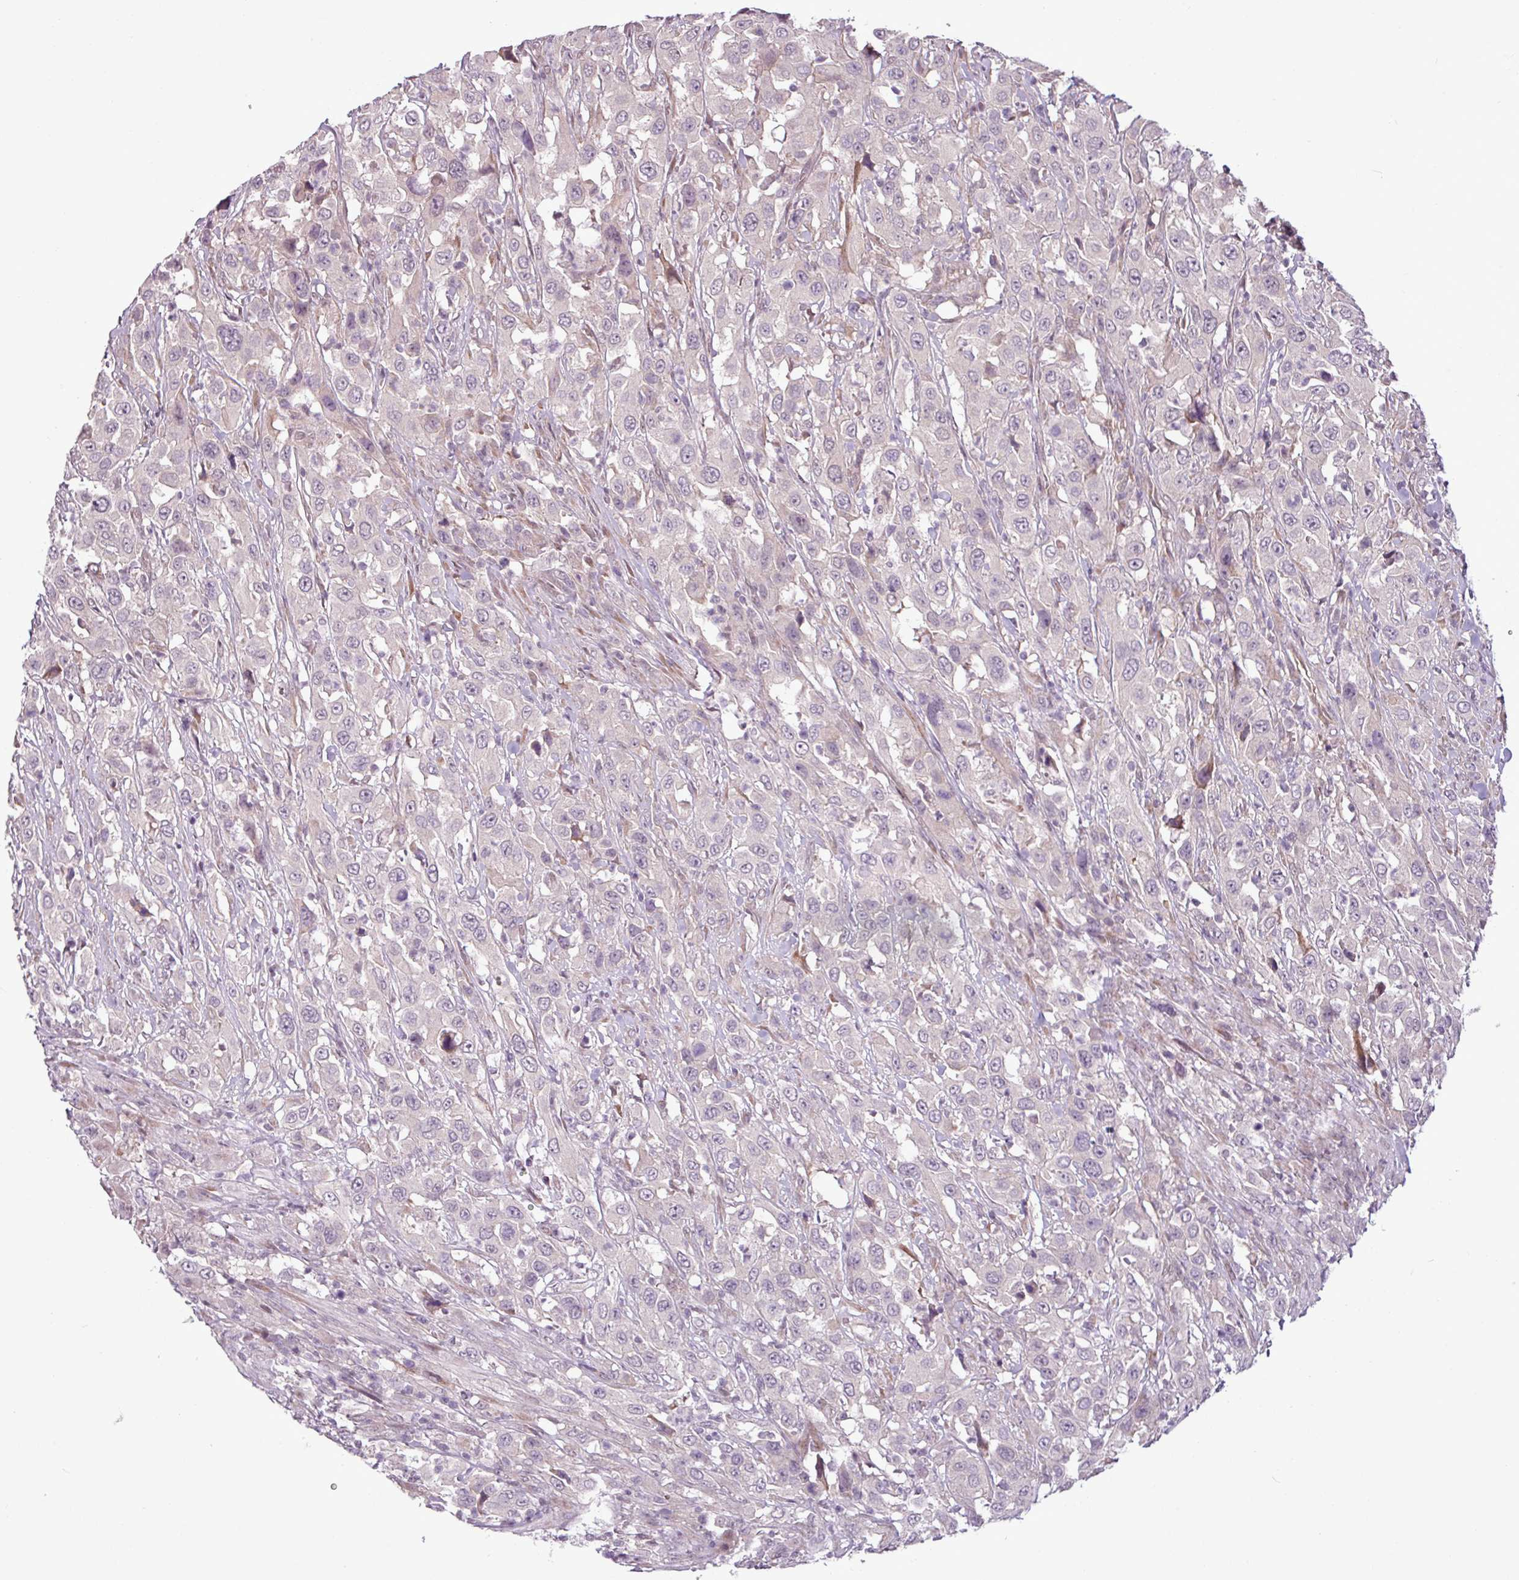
{"staining": {"intensity": "negative", "quantity": "none", "location": "none"}, "tissue": "urothelial cancer", "cell_type": "Tumor cells", "image_type": "cancer", "snomed": [{"axis": "morphology", "description": "Urothelial carcinoma, High grade"}, {"axis": "topography", "description": "Urinary bladder"}], "caption": "The photomicrograph displays no staining of tumor cells in high-grade urothelial carcinoma.", "gene": "GPT2", "patient": {"sex": "male", "age": 61}}